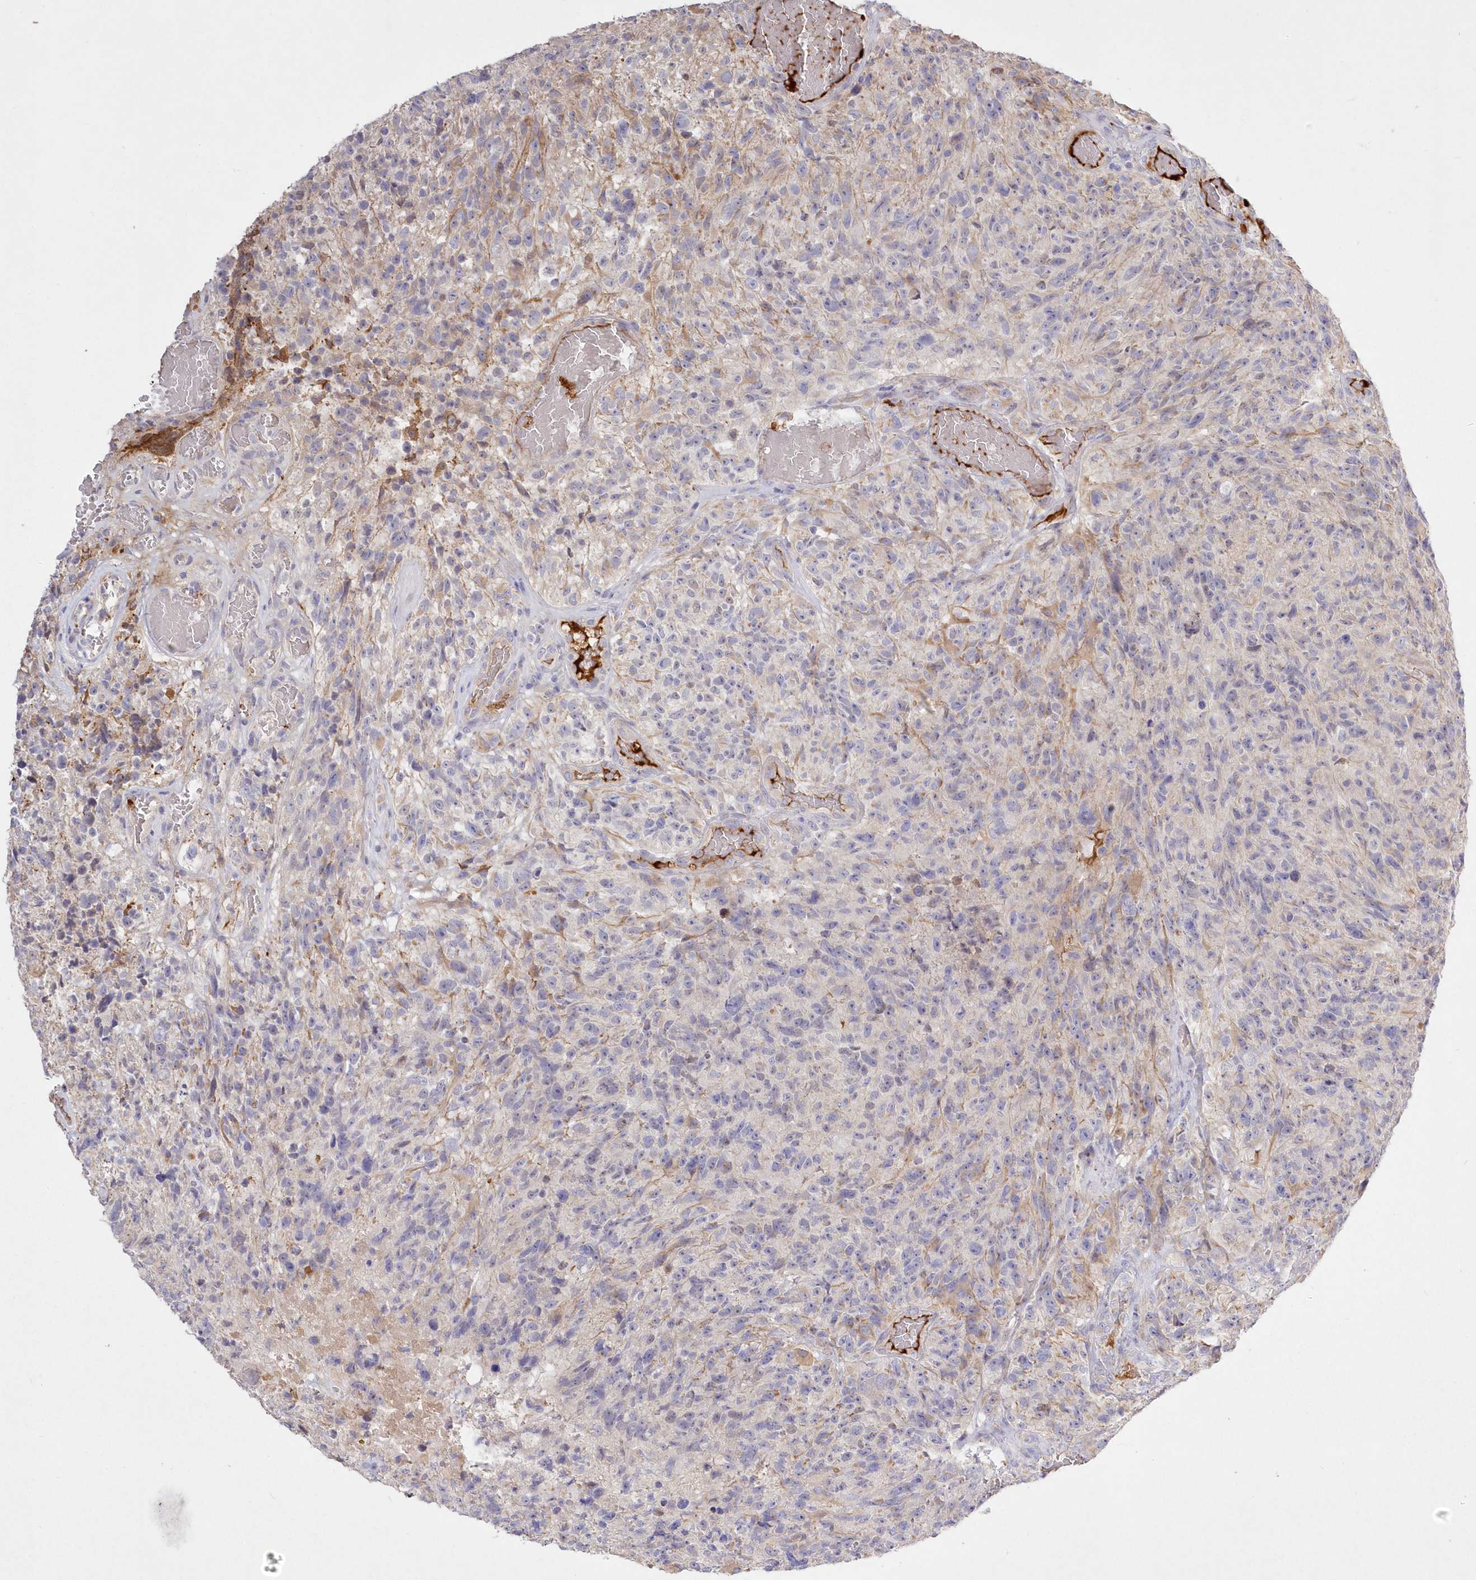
{"staining": {"intensity": "weak", "quantity": "25%-75%", "location": "cytoplasmic/membranous"}, "tissue": "glioma", "cell_type": "Tumor cells", "image_type": "cancer", "snomed": [{"axis": "morphology", "description": "Glioma, malignant, High grade"}, {"axis": "topography", "description": "Brain"}], "caption": "The micrograph reveals immunohistochemical staining of glioma. There is weak cytoplasmic/membranous expression is identified in approximately 25%-75% of tumor cells.", "gene": "WBP1L", "patient": {"sex": "male", "age": 69}}